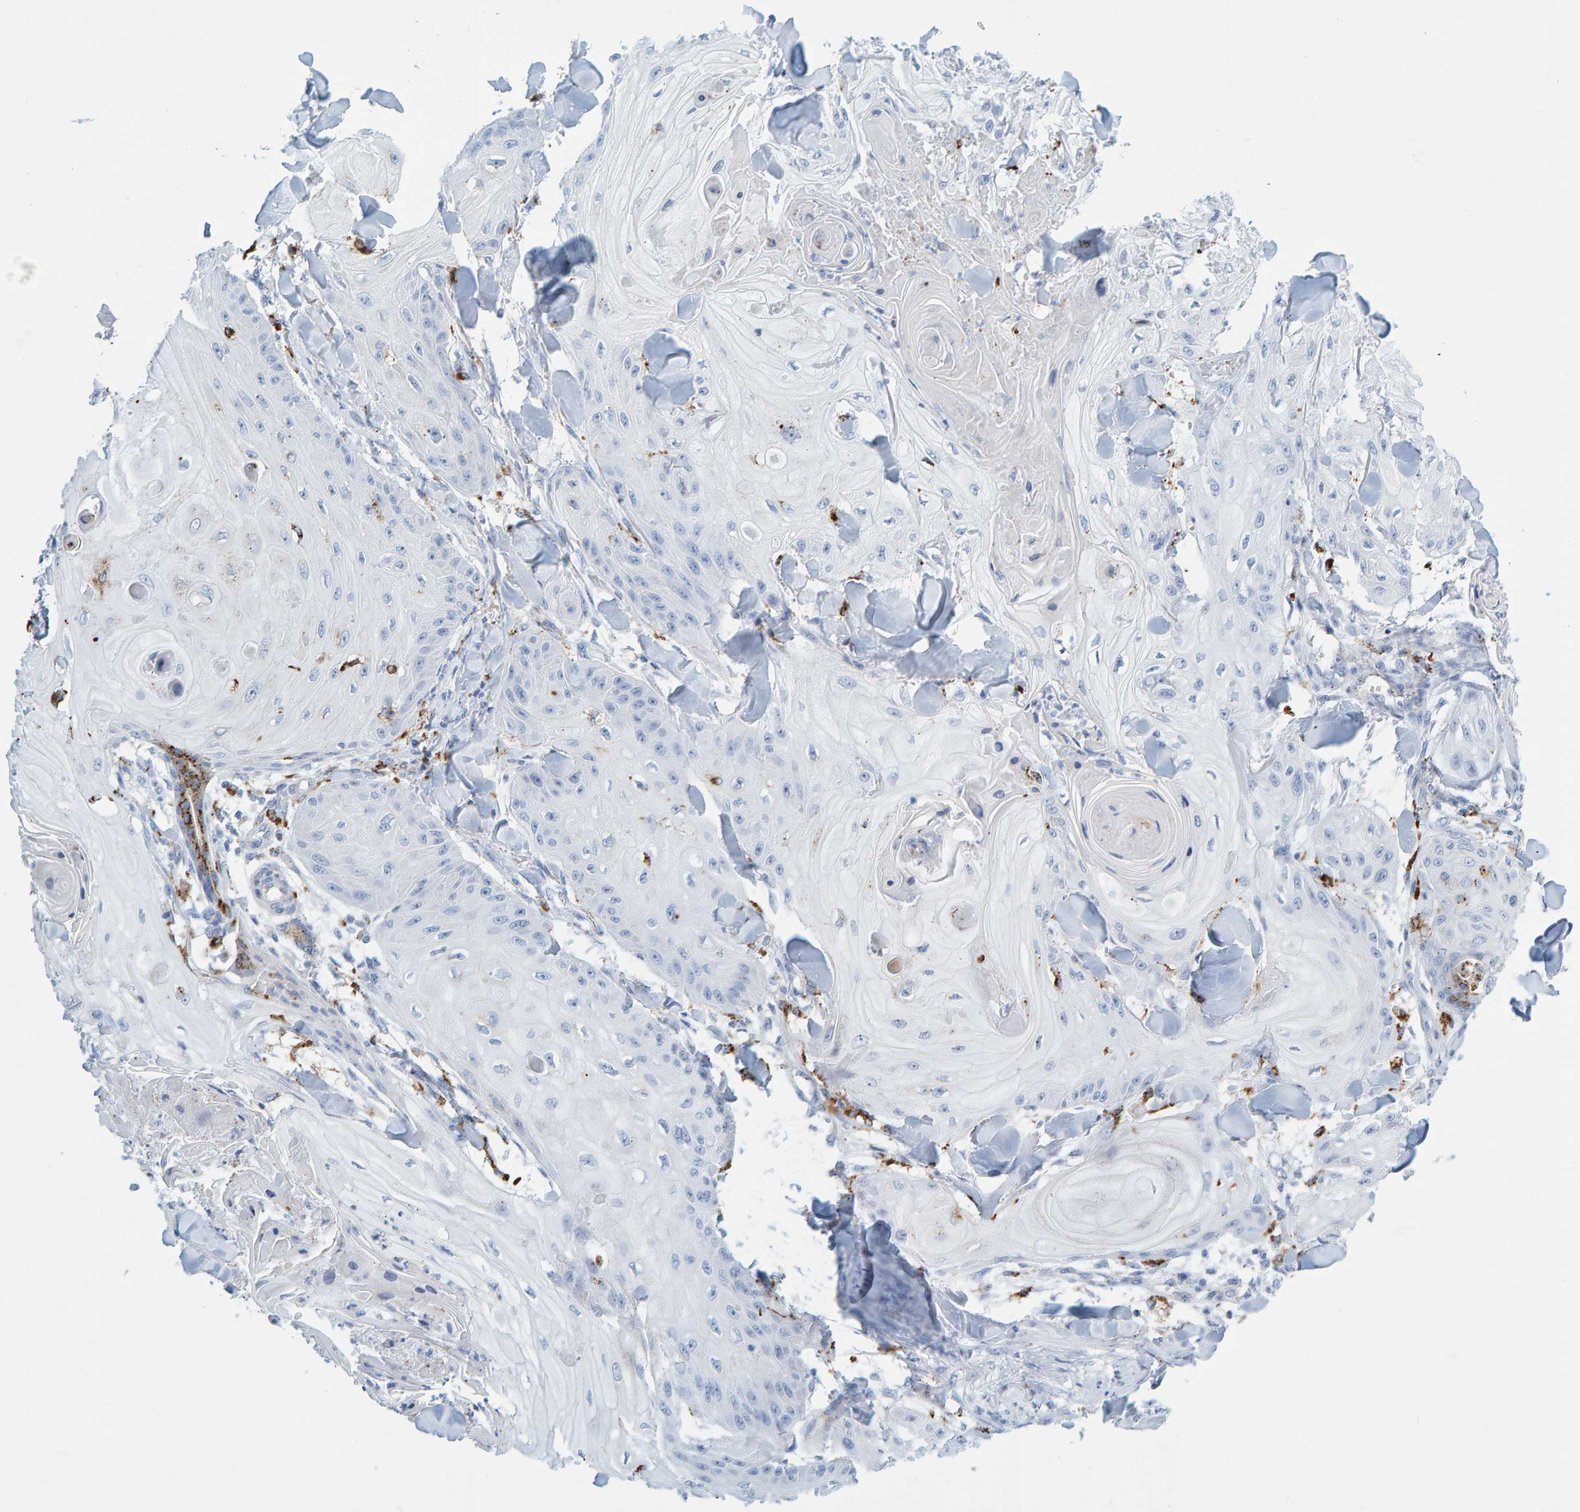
{"staining": {"intensity": "negative", "quantity": "none", "location": "none"}, "tissue": "skin cancer", "cell_type": "Tumor cells", "image_type": "cancer", "snomed": [{"axis": "morphology", "description": "Squamous cell carcinoma, NOS"}, {"axis": "topography", "description": "Skin"}], "caption": "Immunohistochemistry (IHC) of squamous cell carcinoma (skin) exhibits no positivity in tumor cells.", "gene": "BIN3", "patient": {"sex": "male", "age": 74}}